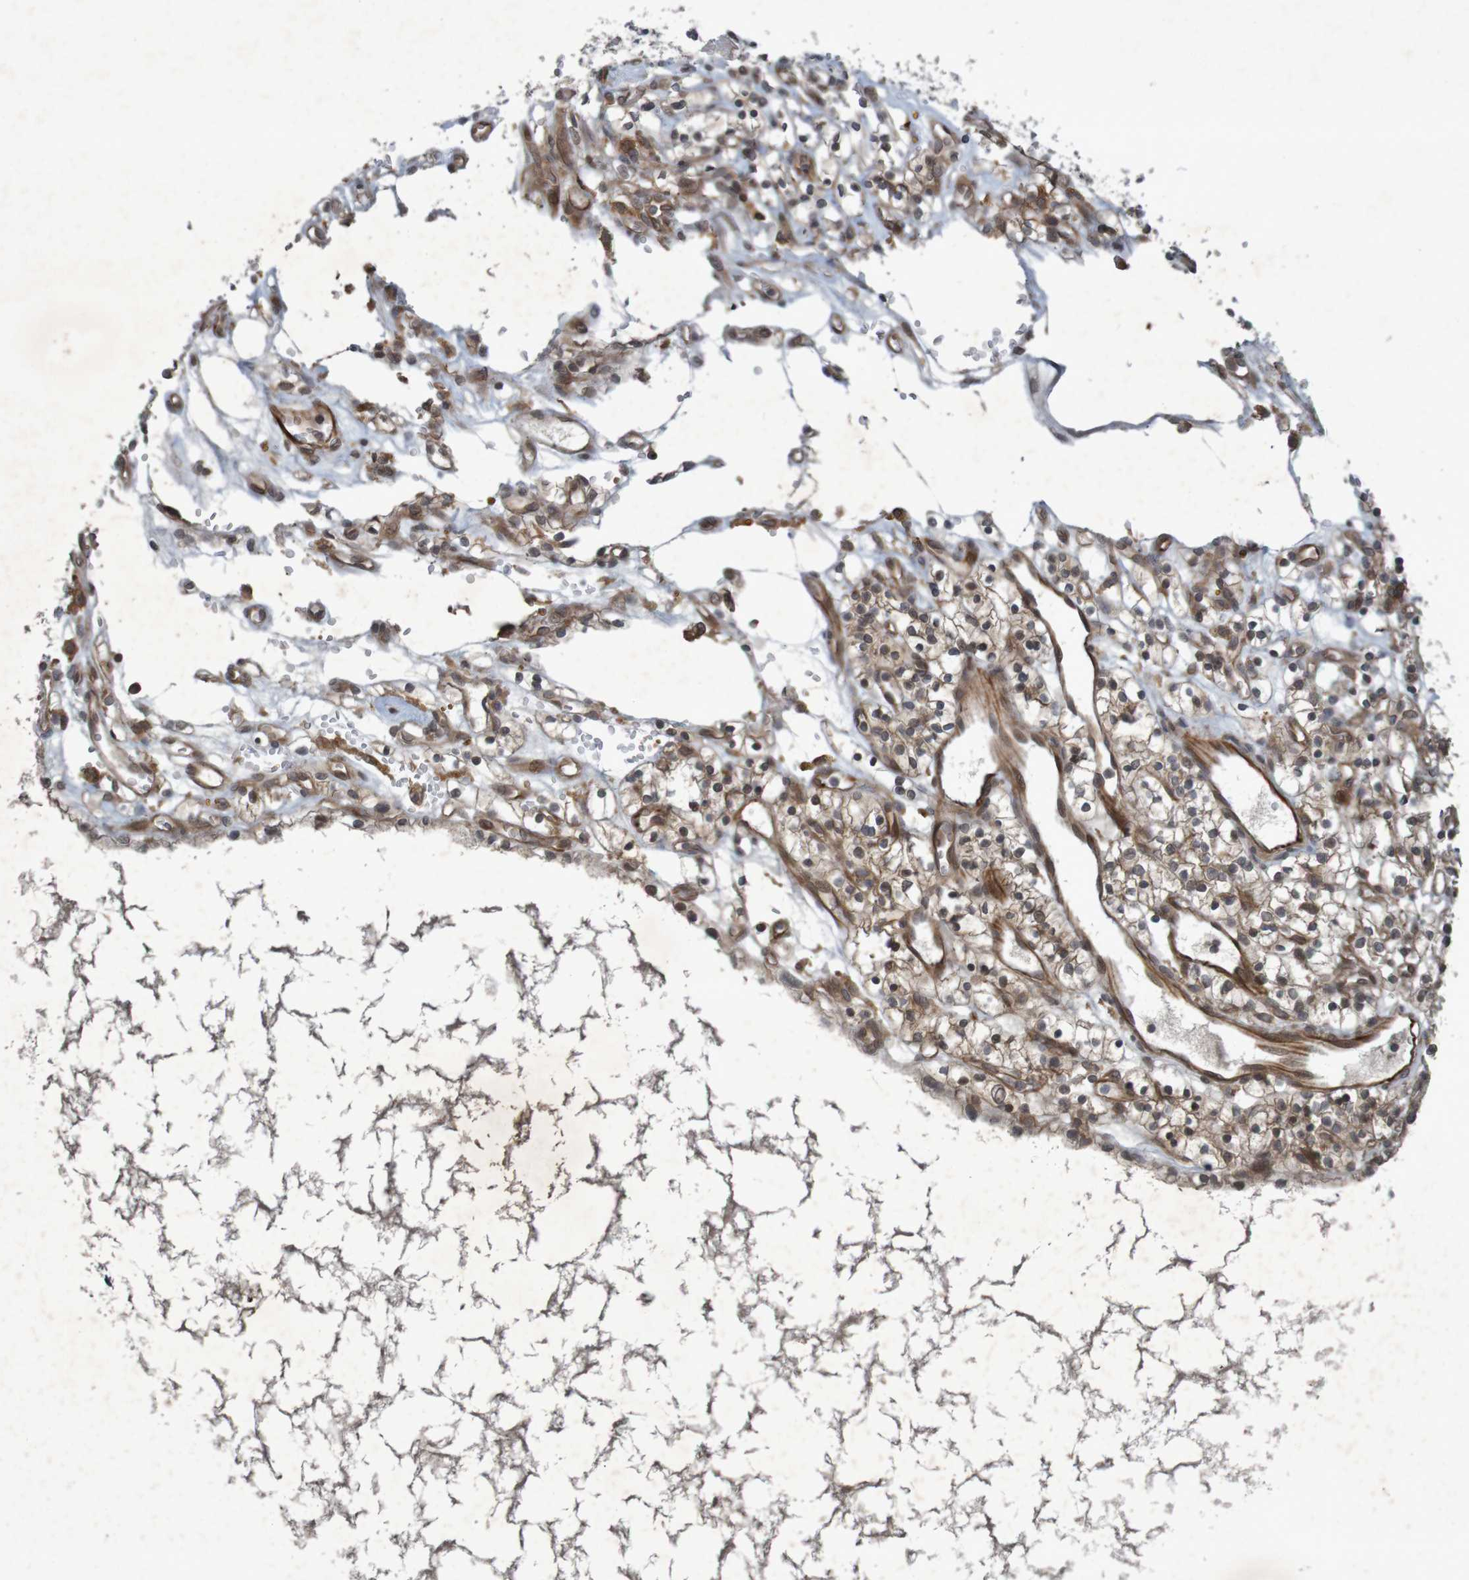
{"staining": {"intensity": "moderate", "quantity": "25%-75%", "location": "cytoplasmic/membranous"}, "tissue": "renal cancer", "cell_type": "Tumor cells", "image_type": "cancer", "snomed": [{"axis": "morphology", "description": "Adenocarcinoma, NOS"}, {"axis": "topography", "description": "Kidney"}], "caption": "Immunohistochemistry image of renal cancer (adenocarcinoma) stained for a protein (brown), which displays medium levels of moderate cytoplasmic/membranous staining in approximately 25%-75% of tumor cells.", "gene": "ARHGEF11", "patient": {"sex": "female", "age": 57}}